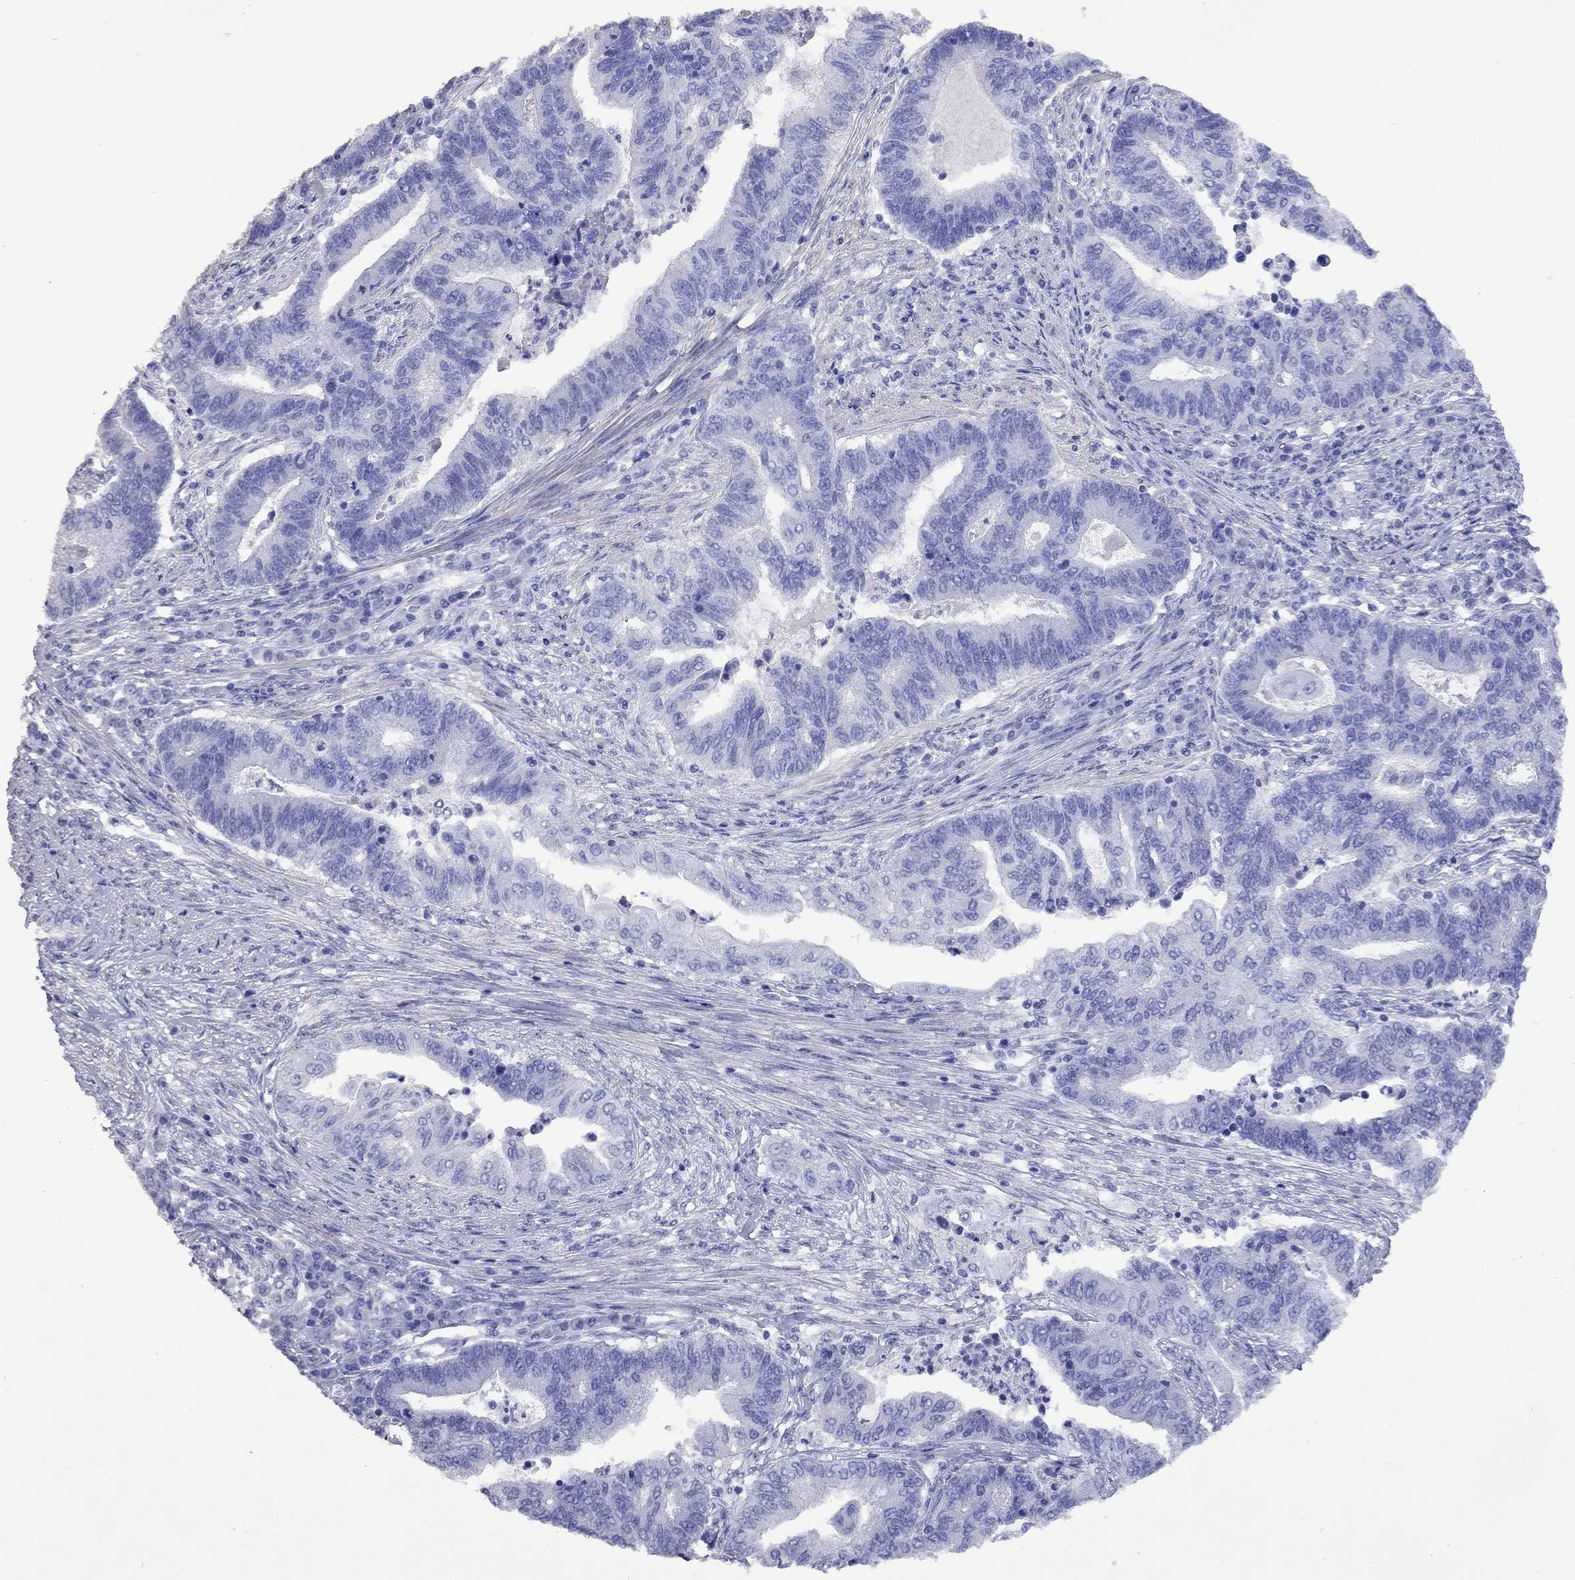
{"staining": {"intensity": "negative", "quantity": "none", "location": "none"}, "tissue": "endometrial cancer", "cell_type": "Tumor cells", "image_type": "cancer", "snomed": [{"axis": "morphology", "description": "Adenocarcinoma, NOS"}, {"axis": "topography", "description": "Uterus"}, {"axis": "topography", "description": "Endometrium"}], "caption": "Immunohistochemical staining of human endometrial adenocarcinoma shows no significant staining in tumor cells.", "gene": "KIAA2012", "patient": {"sex": "female", "age": 54}}